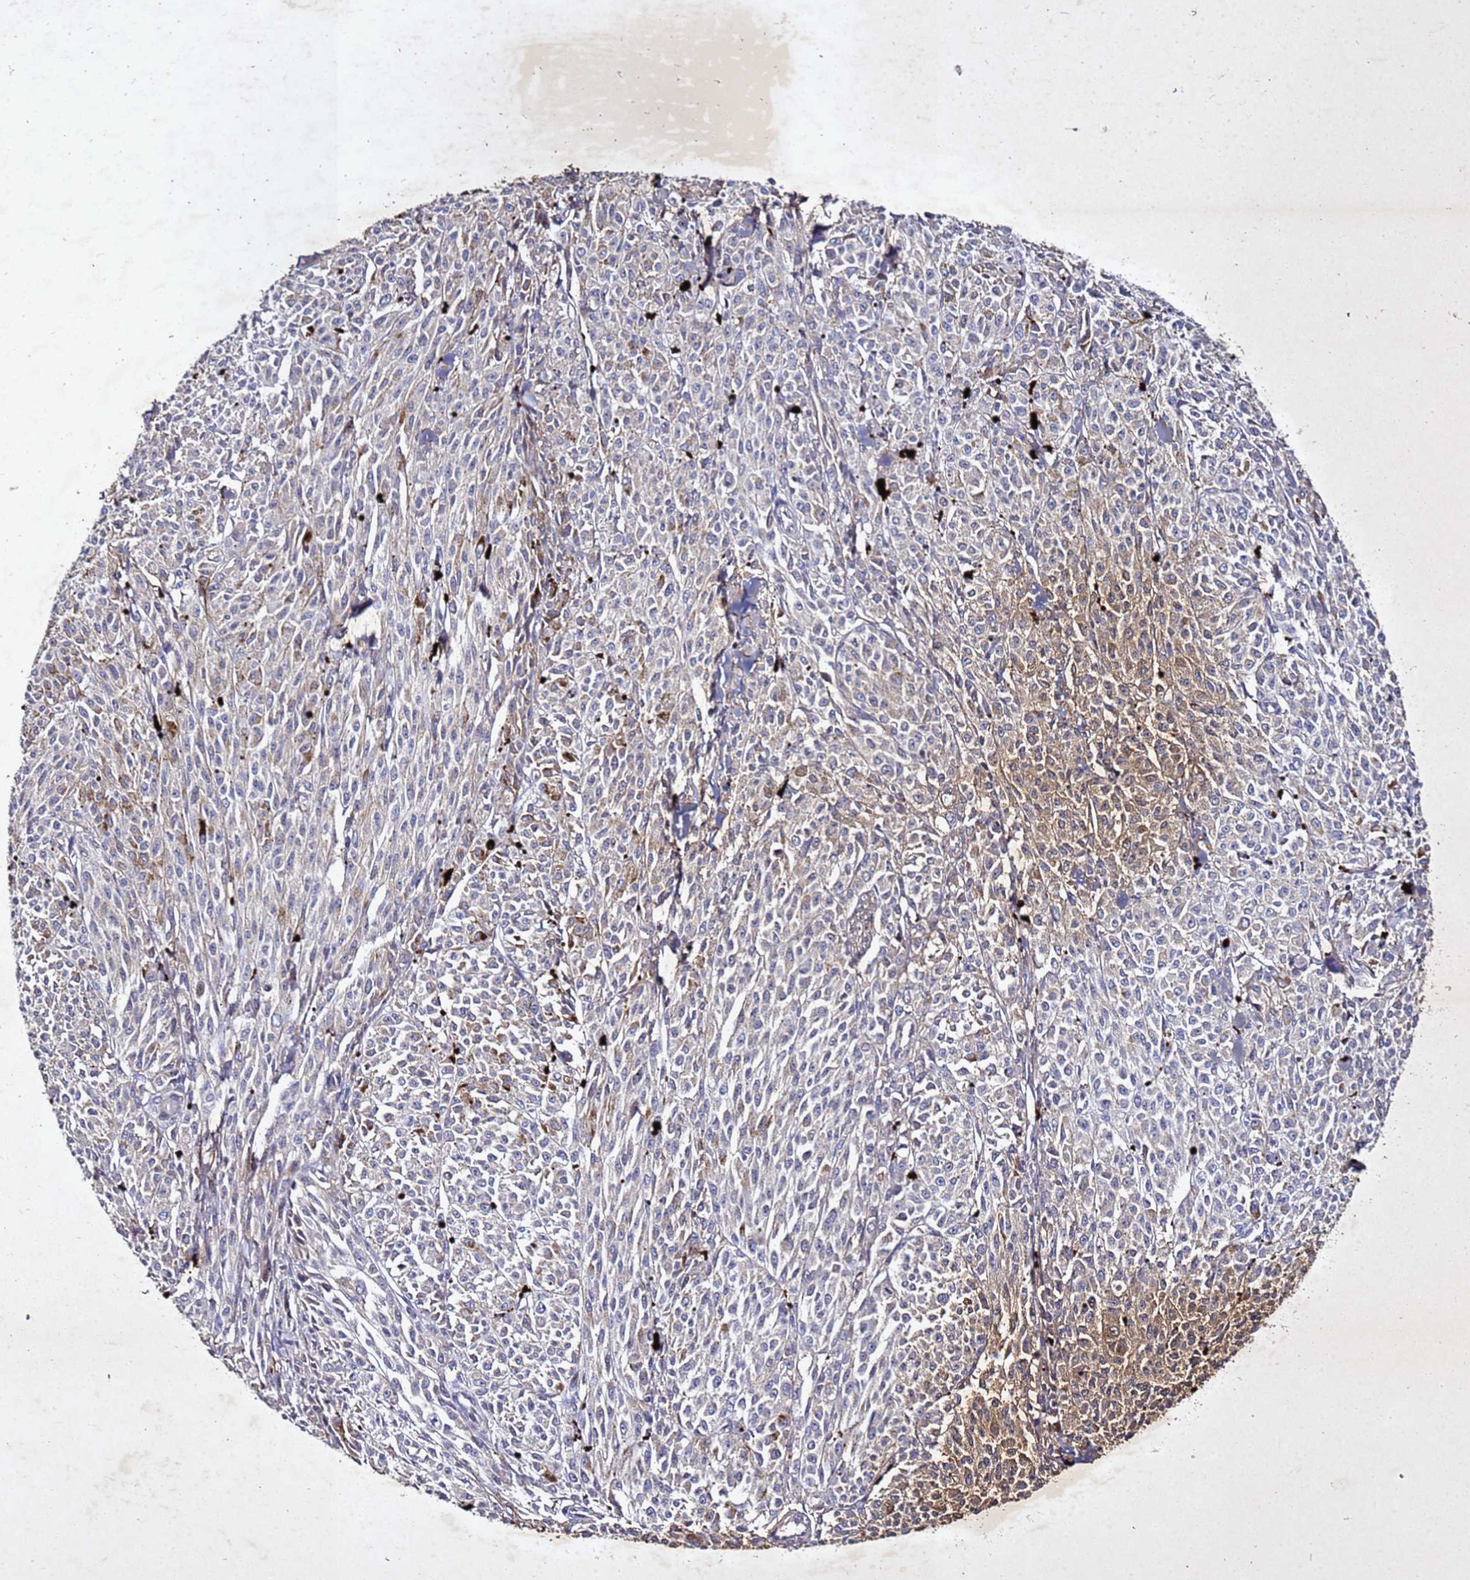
{"staining": {"intensity": "moderate", "quantity": "<25%", "location": "cytoplasmic/membranous"}, "tissue": "melanoma", "cell_type": "Tumor cells", "image_type": "cancer", "snomed": [{"axis": "morphology", "description": "Malignant melanoma, NOS"}, {"axis": "topography", "description": "Skin"}], "caption": "This photomicrograph demonstrates melanoma stained with immunohistochemistry to label a protein in brown. The cytoplasmic/membranous of tumor cells show moderate positivity for the protein. Nuclei are counter-stained blue.", "gene": "SV2B", "patient": {"sex": "female", "age": 52}}